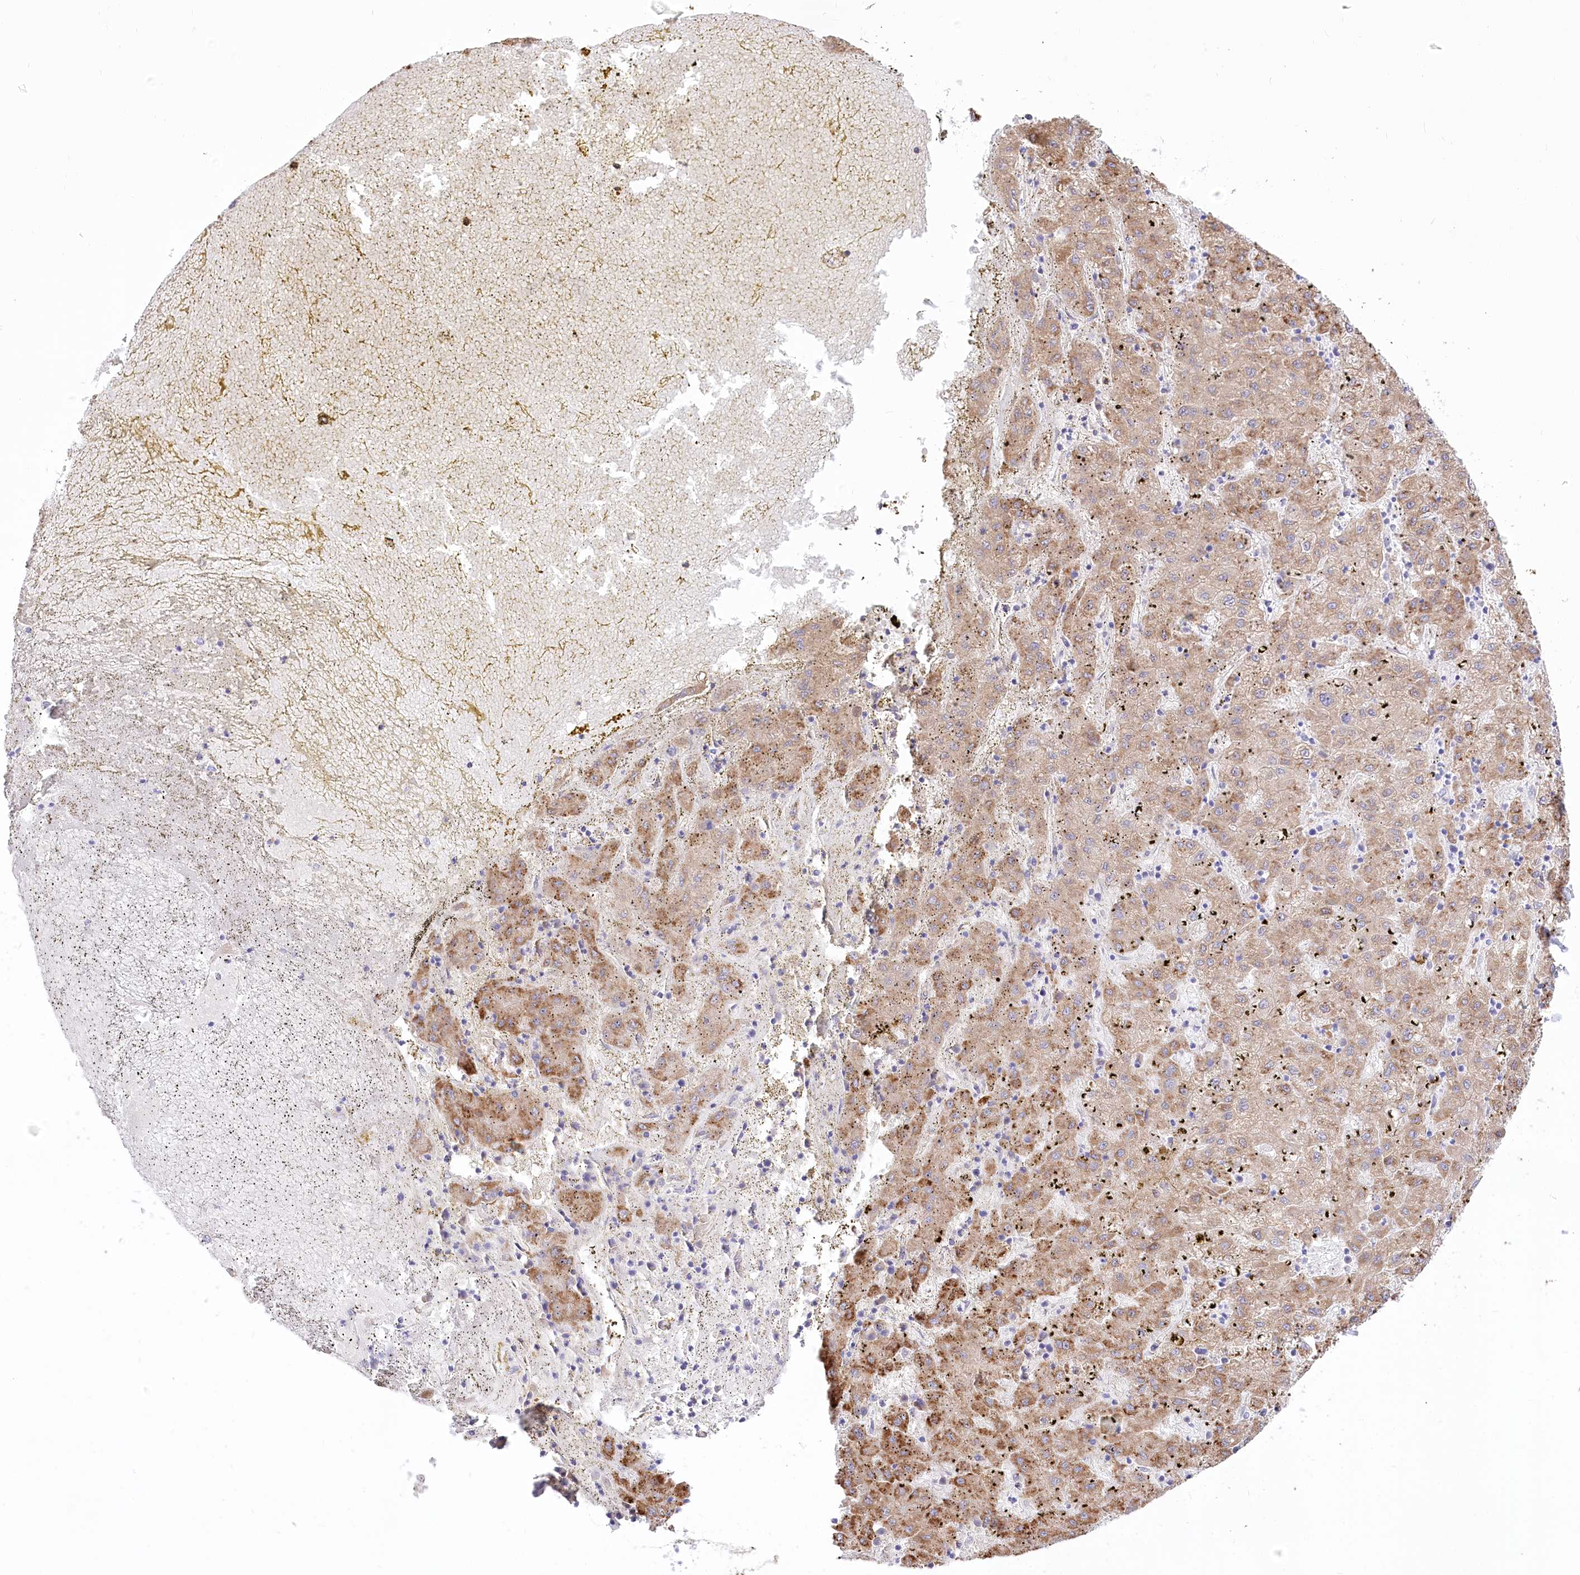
{"staining": {"intensity": "moderate", "quantity": ">75%", "location": "cytoplasmic/membranous"}, "tissue": "liver cancer", "cell_type": "Tumor cells", "image_type": "cancer", "snomed": [{"axis": "morphology", "description": "Carcinoma, Hepatocellular, NOS"}, {"axis": "topography", "description": "Liver"}], "caption": "High-magnification brightfield microscopy of liver hepatocellular carcinoma stained with DAB (3,3'-diaminobenzidine) (brown) and counterstained with hematoxylin (blue). tumor cells exhibit moderate cytoplasmic/membranous positivity is seen in about>75% of cells.", "gene": "STT3B", "patient": {"sex": "male", "age": 72}}